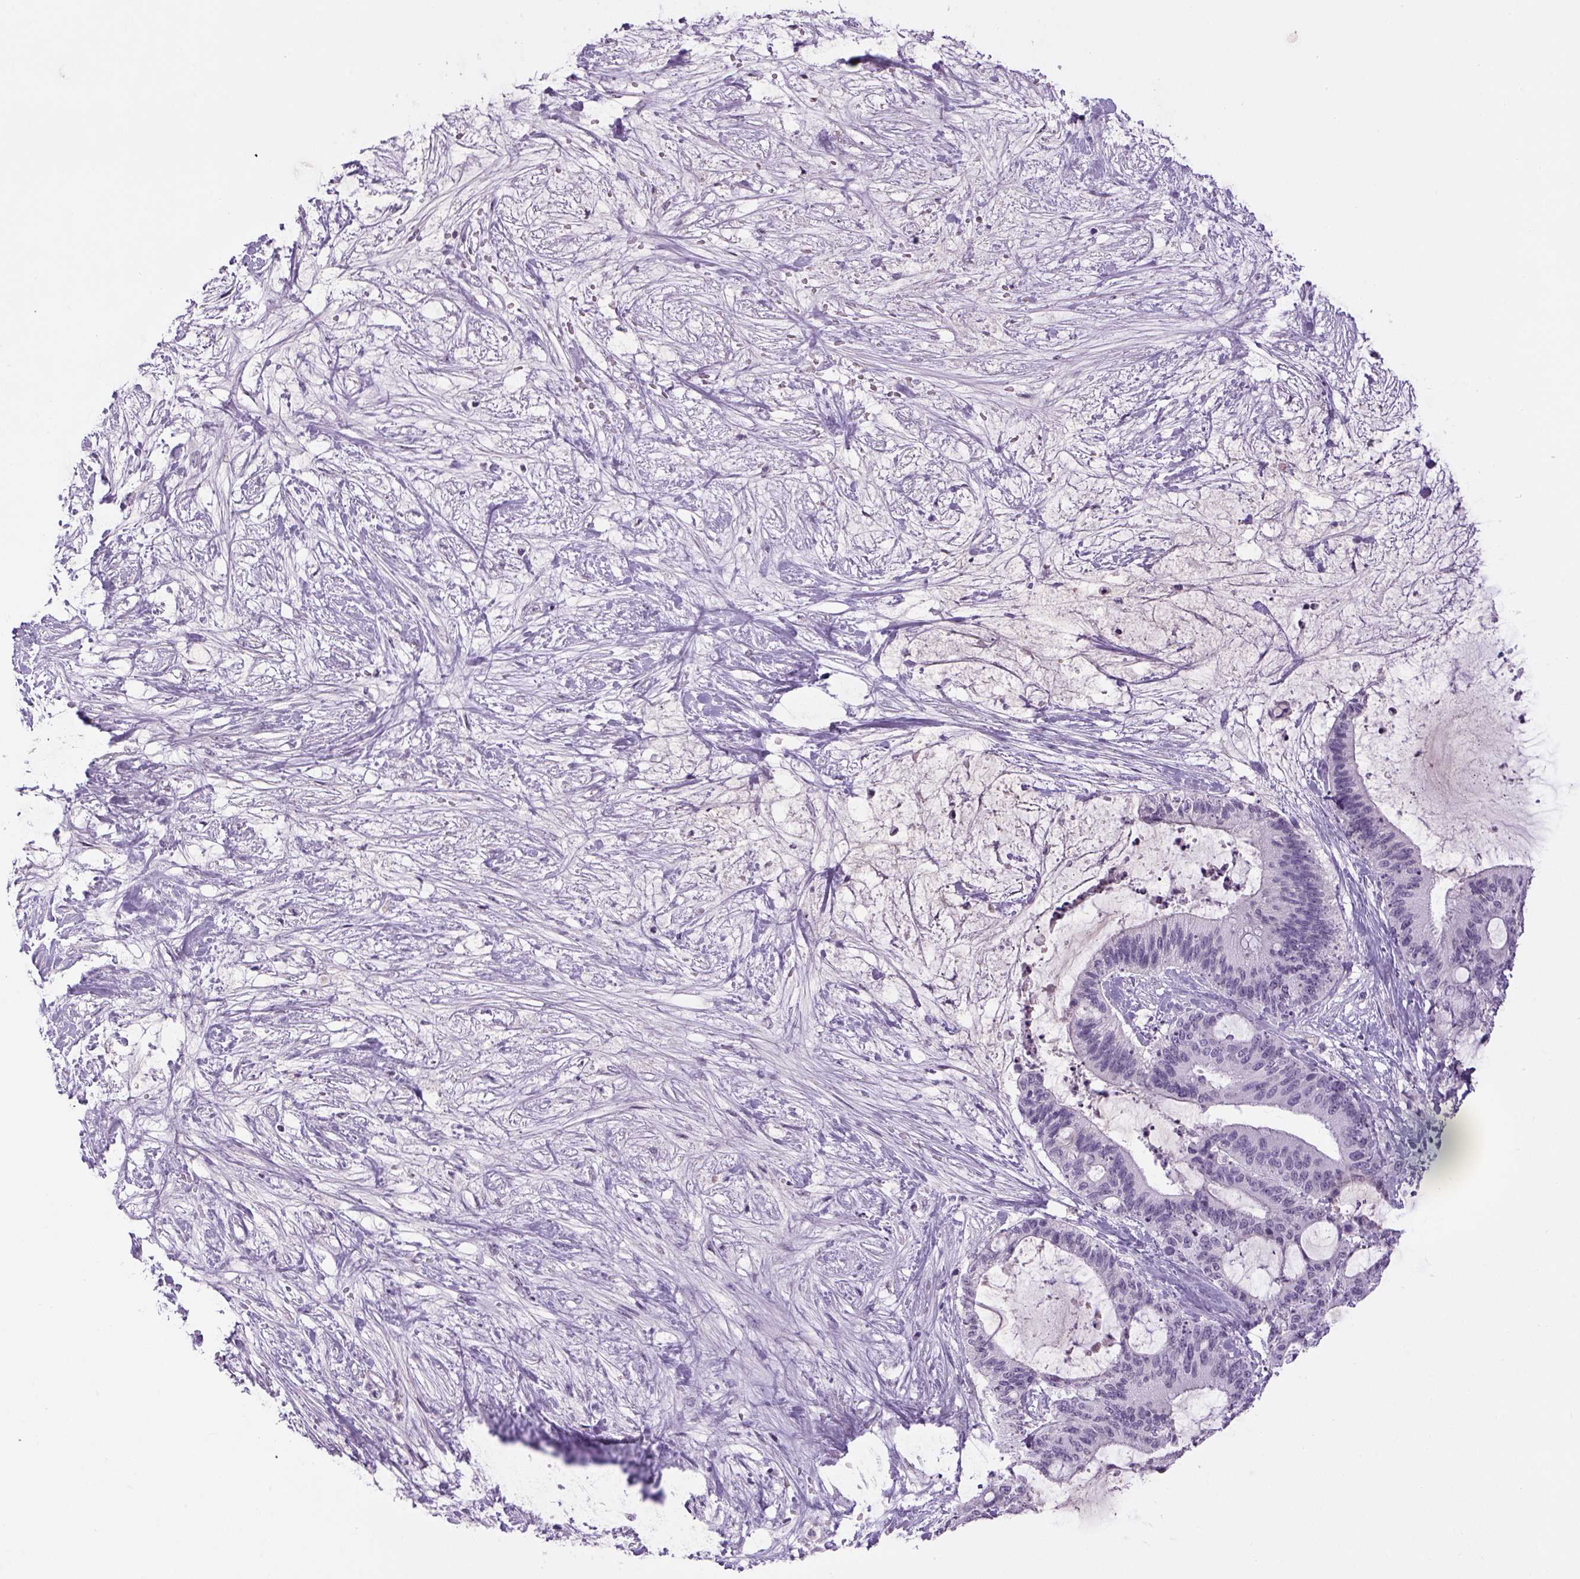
{"staining": {"intensity": "negative", "quantity": "none", "location": "none"}, "tissue": "liver cancer", "cell_type": "Tumor cells", "image_type": "cancer", "snomed": [{"axis": "morphology", "description": "Cholangiocarcinoma"}, {"axis": "topography", "description": "Liver"}], "caption": "A photomicrograph of liver cholangiocarcinoma stained for a protein reveals no brown staining in tumor cells.", "gene": "PRRT1", "patient": {"sex": "female", "age": 73}}